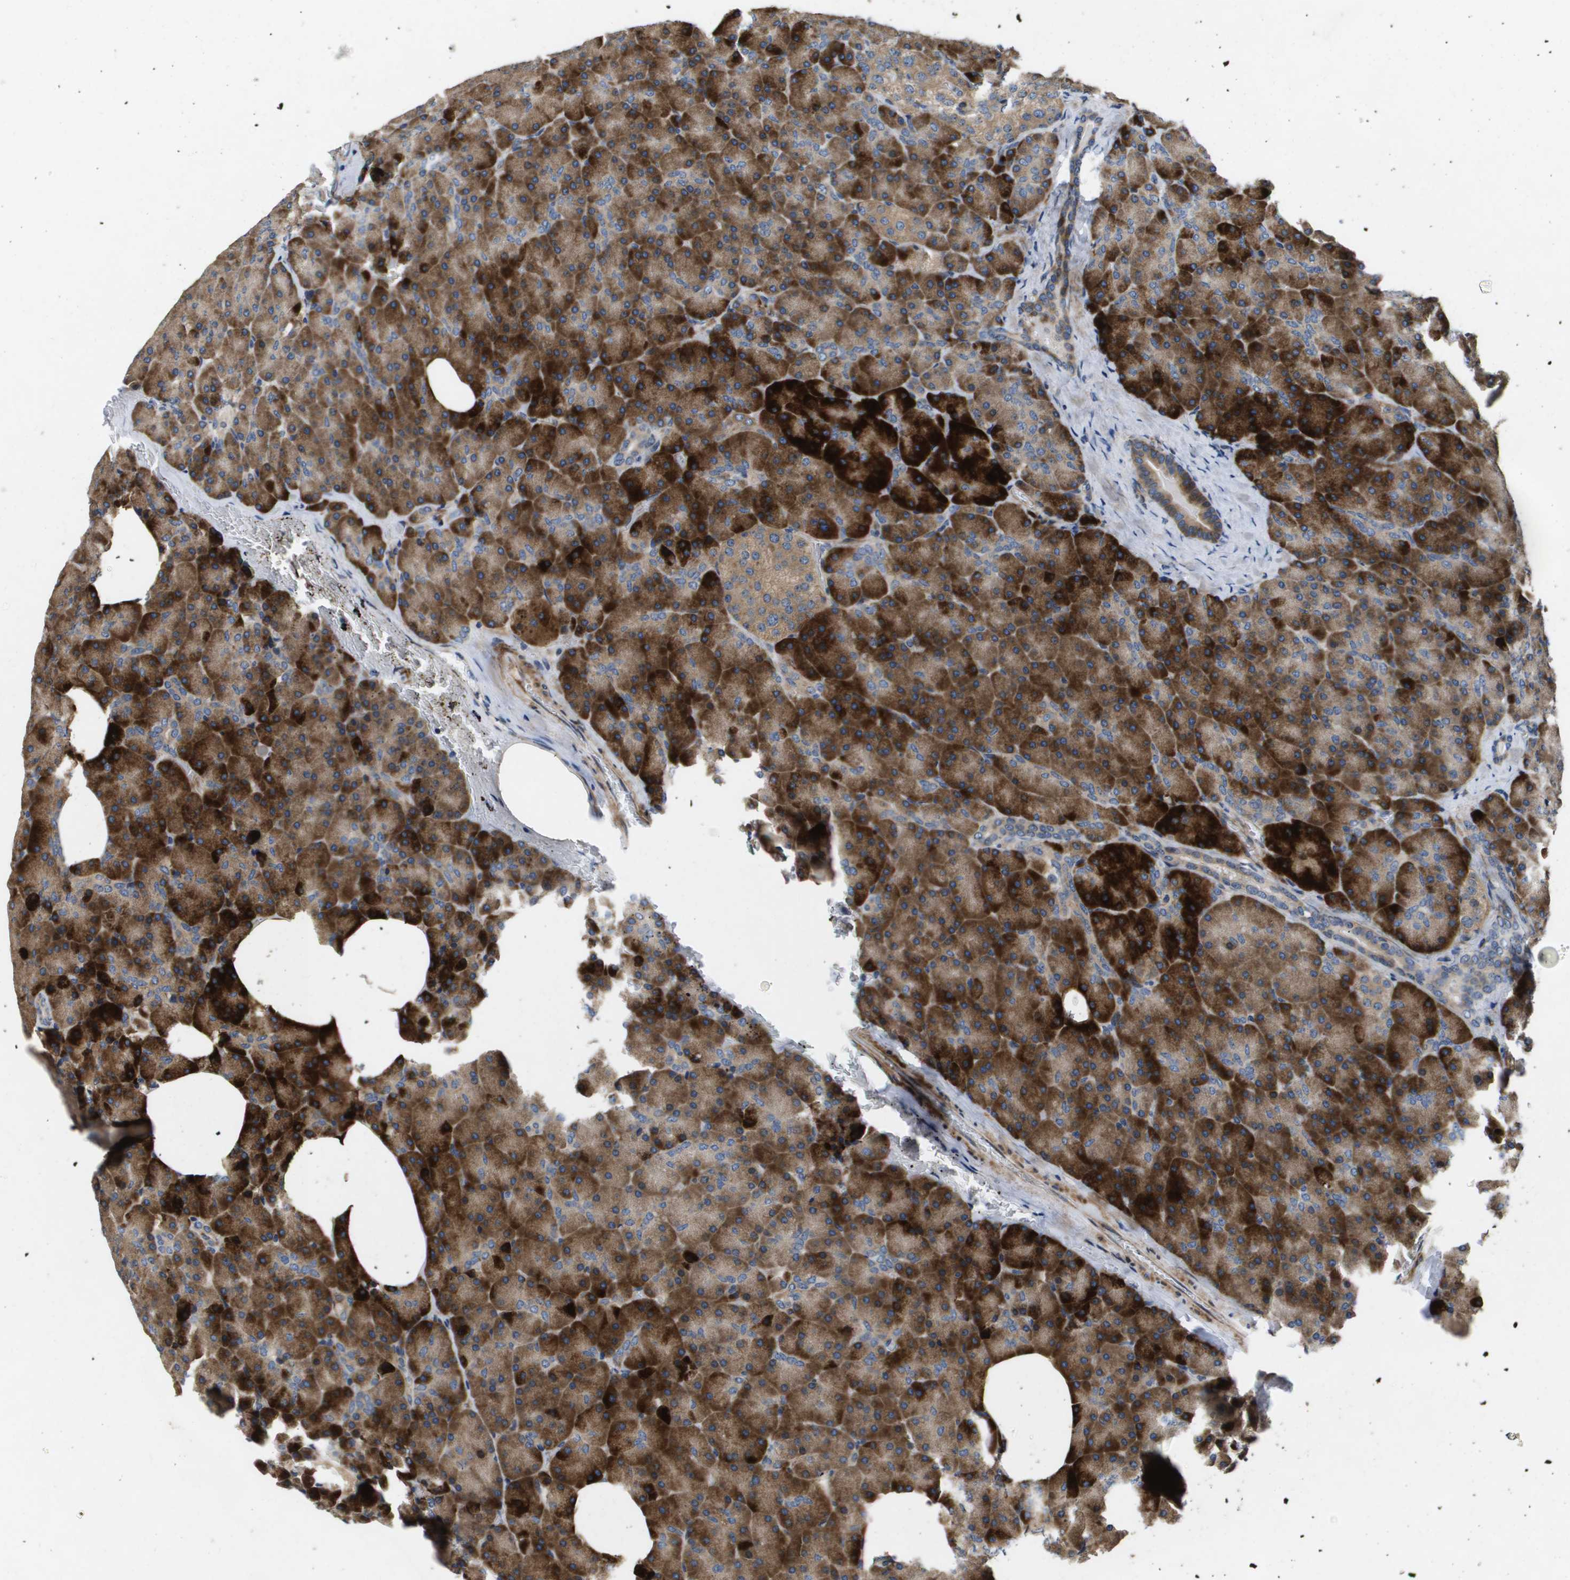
{"staining": {"intensity": "strong", "quantity": ">75%", "location": "cytoplasmic/membranous"}, "tissue": "pancreas", "cell_type": "Exocrine glandular cells", "image_type": "normal", "snomed": [{"axis": "morphology", "description": "Normal tissue, NOS"}, {"axis": "topography", "description": "Pancreas"}], "caption": "A brown stain labels strong cytoplasmic/membranous positivity of a protein in exocrine glandular cells of unremarkable human pancreas.", "gene": "ENTPD2", "patient": {"sex": "female", "age": 35}}